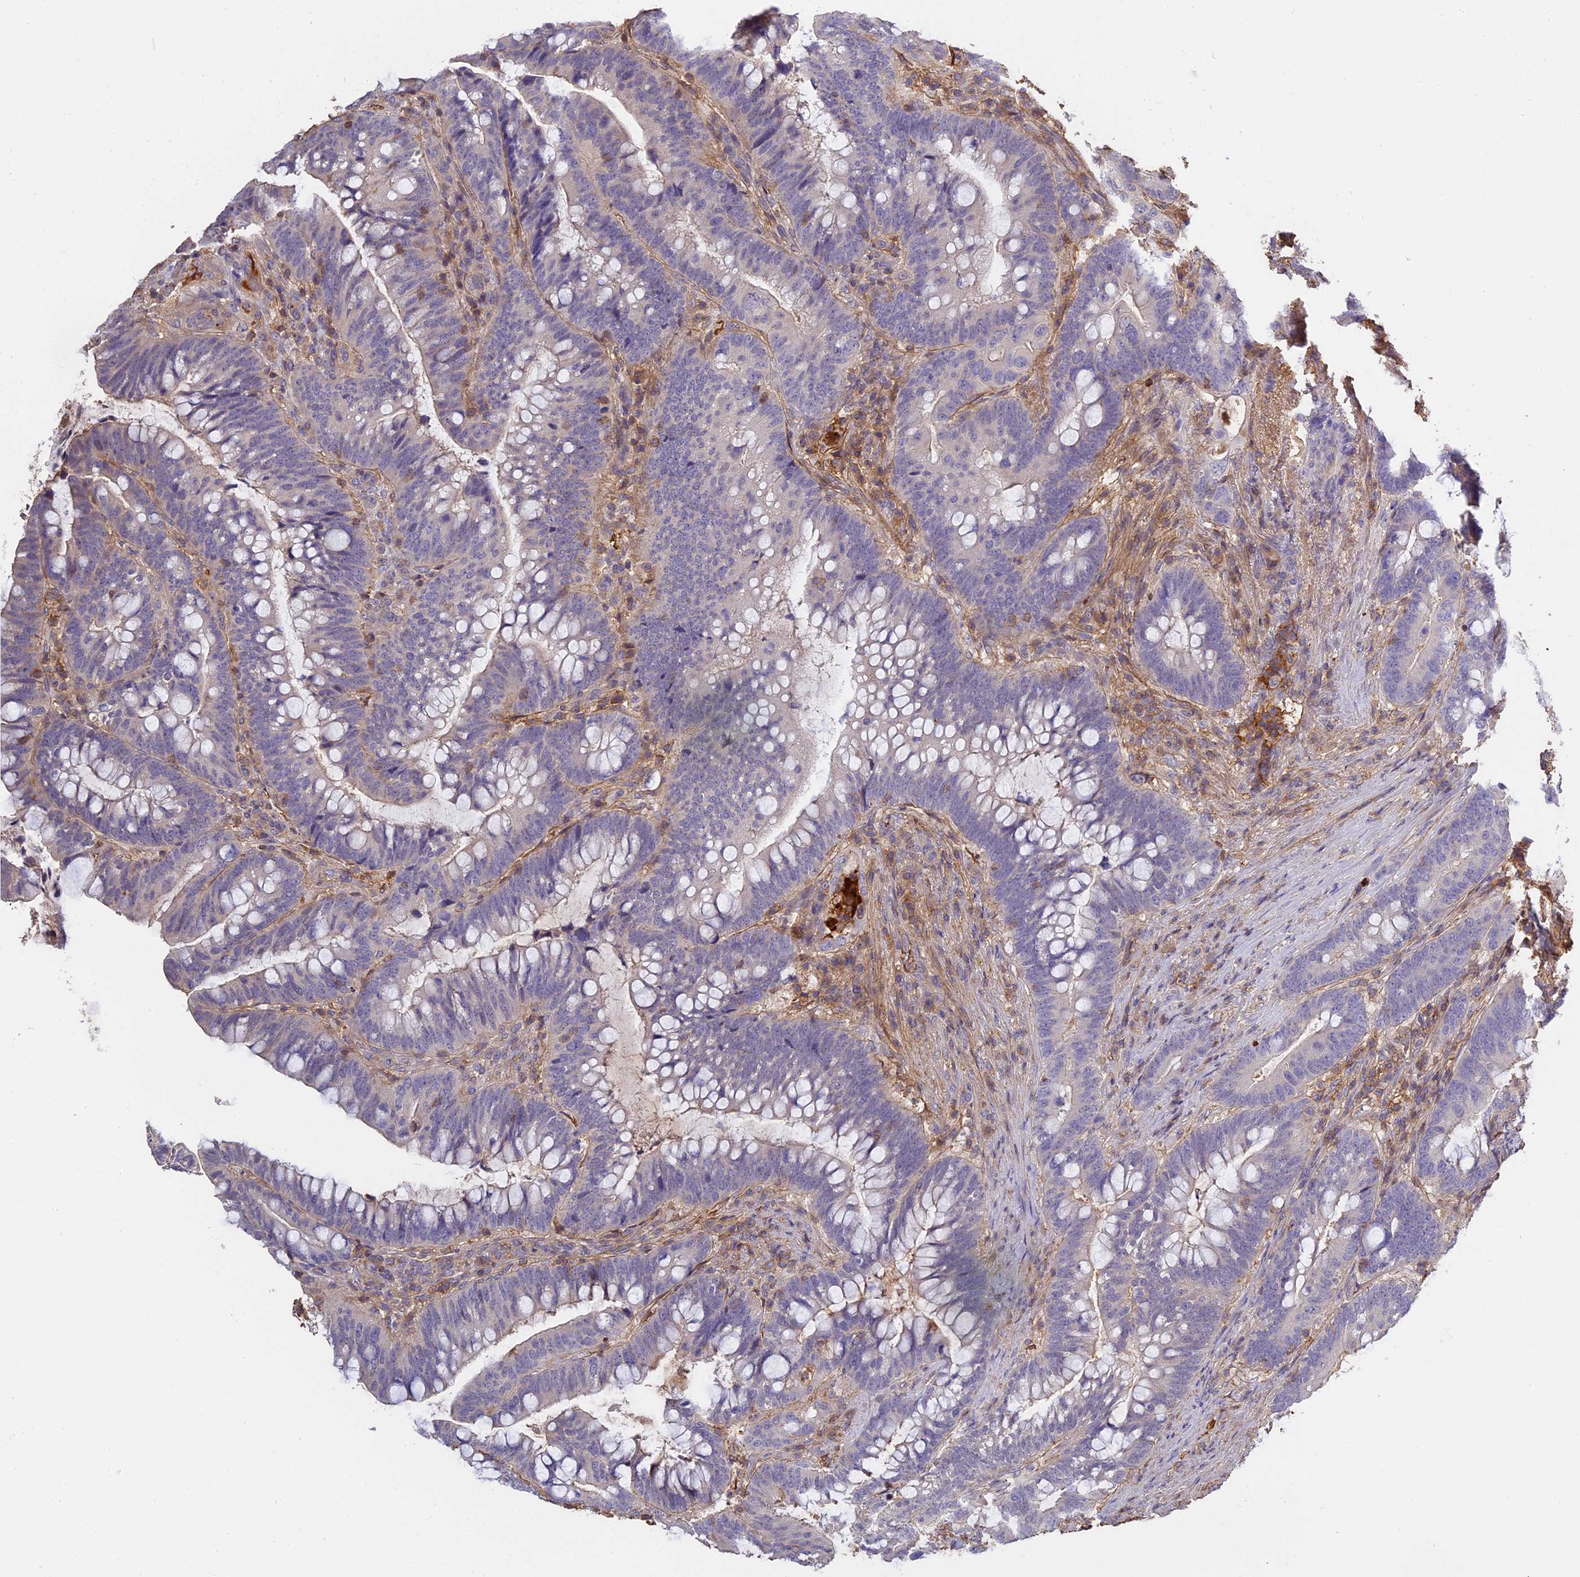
{"staining": {"intensity": "negative", "quantity": "none", "location": "none"}, "tissue": "colorectal cancer", "cell_type": "Tumor cells", "image_type": "cancer", "snomed": [{"axis": "morphology", "description": "Adenocarcinoma, NOS"}, {"axis": "topography", "description": "Colon"}], "caption": "Immunohistochemistry of human colorectal cancer demonstrates no staining in tumor cells. (DAB (3,3'-diaminobenzidine) IHC visualized using brightfield microscopy, high magnification).", "gene": "CFAP119", "patient": {"sex": "female", "age": 66}}